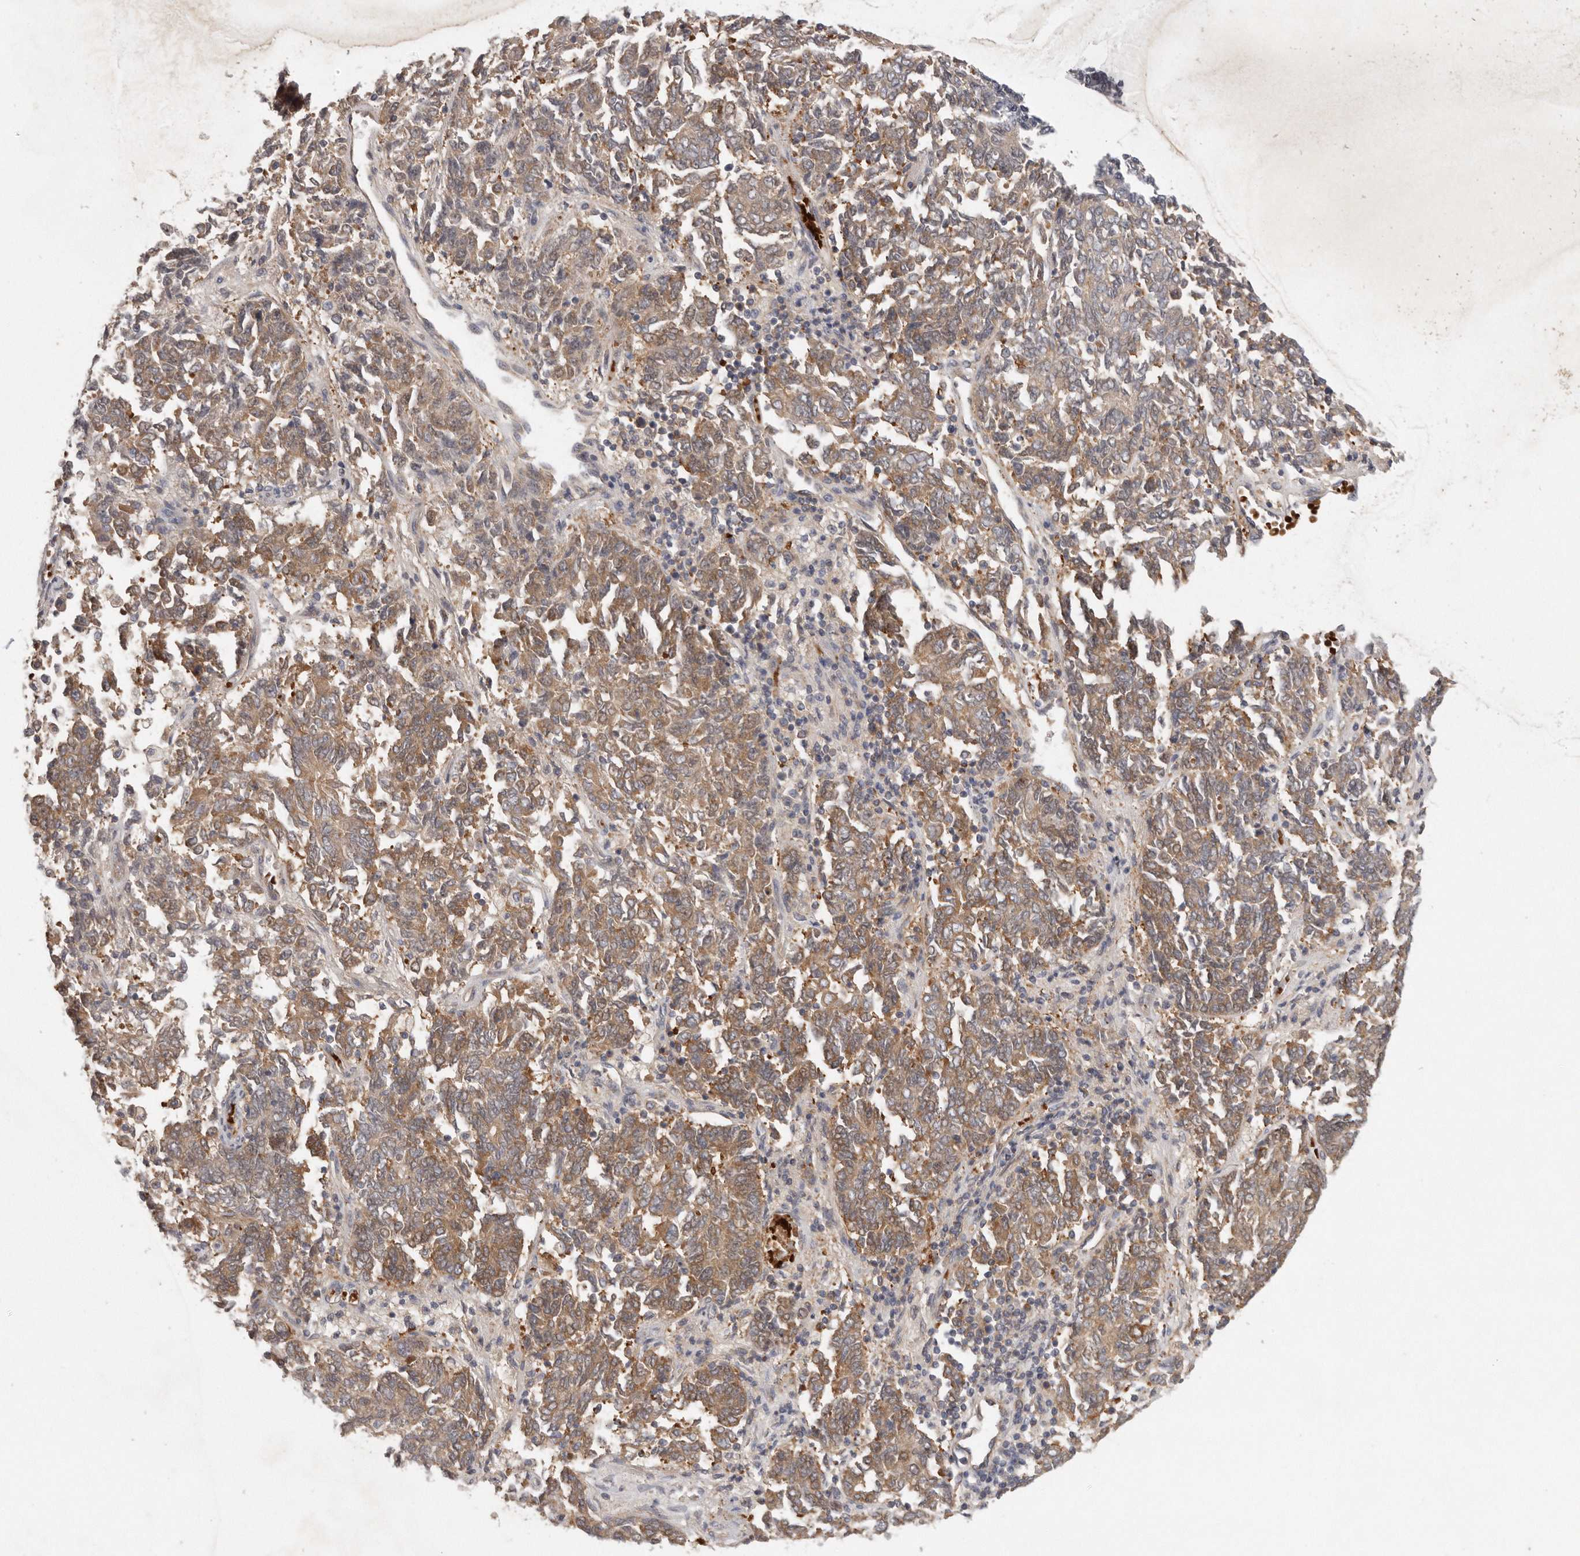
{"staining": {"intensity": "moderate", "quantity": ">75%", "location": "cytoplasmic/membranous"}, "tissue": "endometrial cancer", "cell_type": "Tumor cells", "image_type": "cancer", "snomed": [{"axis": "morphology", "description": "Adenocarcinoma, NOS"}, {"axis": "topography", "description": "Endometrium"}], "caption": "Immunohistochemical staining of human endometrial cancer displays medium levels of moderate cytoplasmic/membranous protein expression in about >75% of tumor cells. (DAB = brown stain, brightfield microscopy at high magnification).", "gene": "CFAP298", "patient": {"sex": "female", "age": 80}}